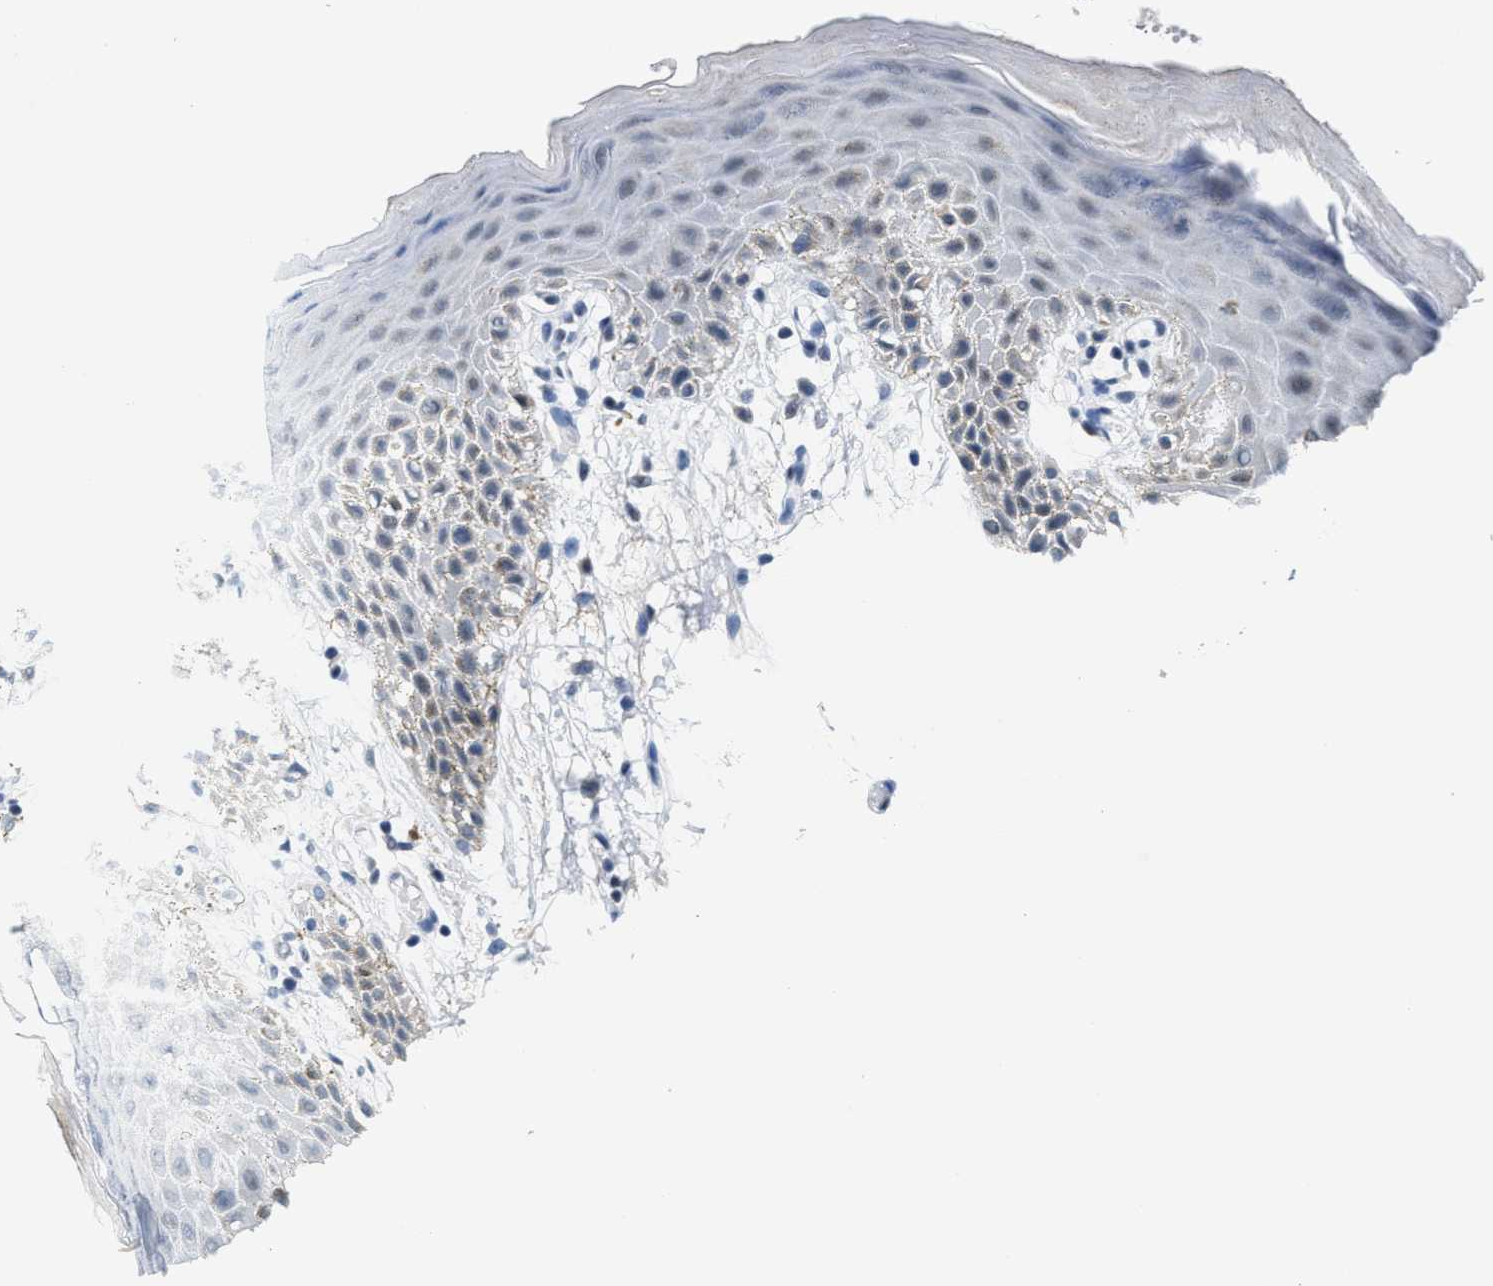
{"staining": {"intensity": "negative", "quantity": "none", "location": "none"}, "tissue": "skin", "cell_type": "Epidermal cells", "image_type": "normal", "snomed": [{"axis": "morphology", "description": "Normal tissue, NOS"}, {"axis": "topography", "description": "Anal"}], "caption": "This is a histopathology image of immunohistochemistry (IHC) staining of unremarkable skin, which shows no positivity in epidermal cells.", "gene": "SETD1B", "patient": {"sex": "male", "age": 44}}